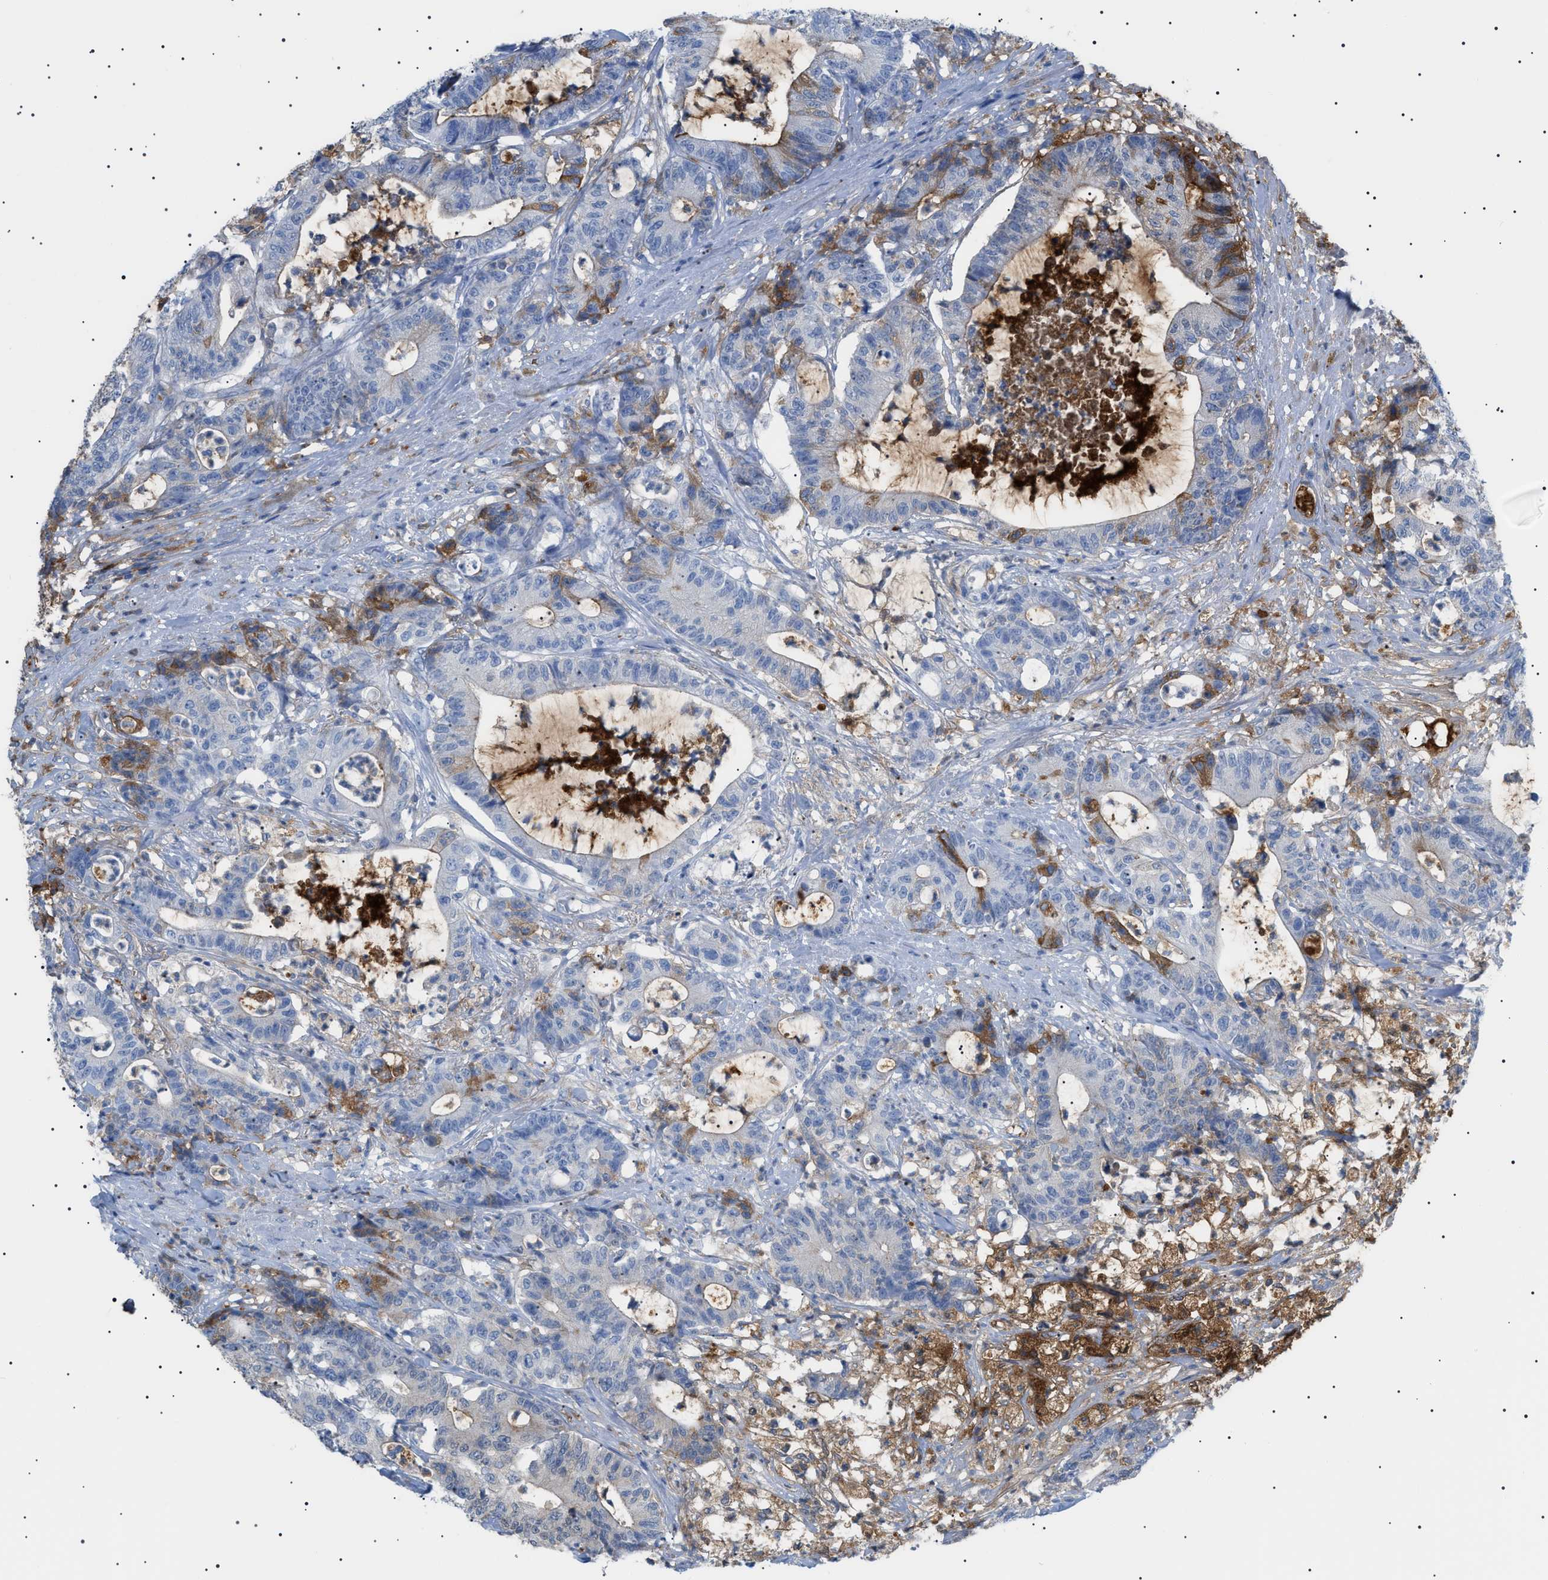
{"staining": {"intensity": "moderate", "quantity": "25%-75%", "location": "cytoplasmic/membranous"}, "tissue": "colorectal cancer", "cell_type": "Tumor cells", "image_type": "cancer", "snomed": [{"axis": "morphology", "description": "Adenocarcinoma, NOS"}, {"axis": "topography", "description": "Colon"}], "caption": "A micrograph showing moderate cytoplasmic/membranous staining in approximately 25%-75% of tumor cells in adenocarcinoma (colorectal), as visualized by brown immunohistochemical staining.", "gene": "LPA", "patient": {"sex": "female", "age": 84}}